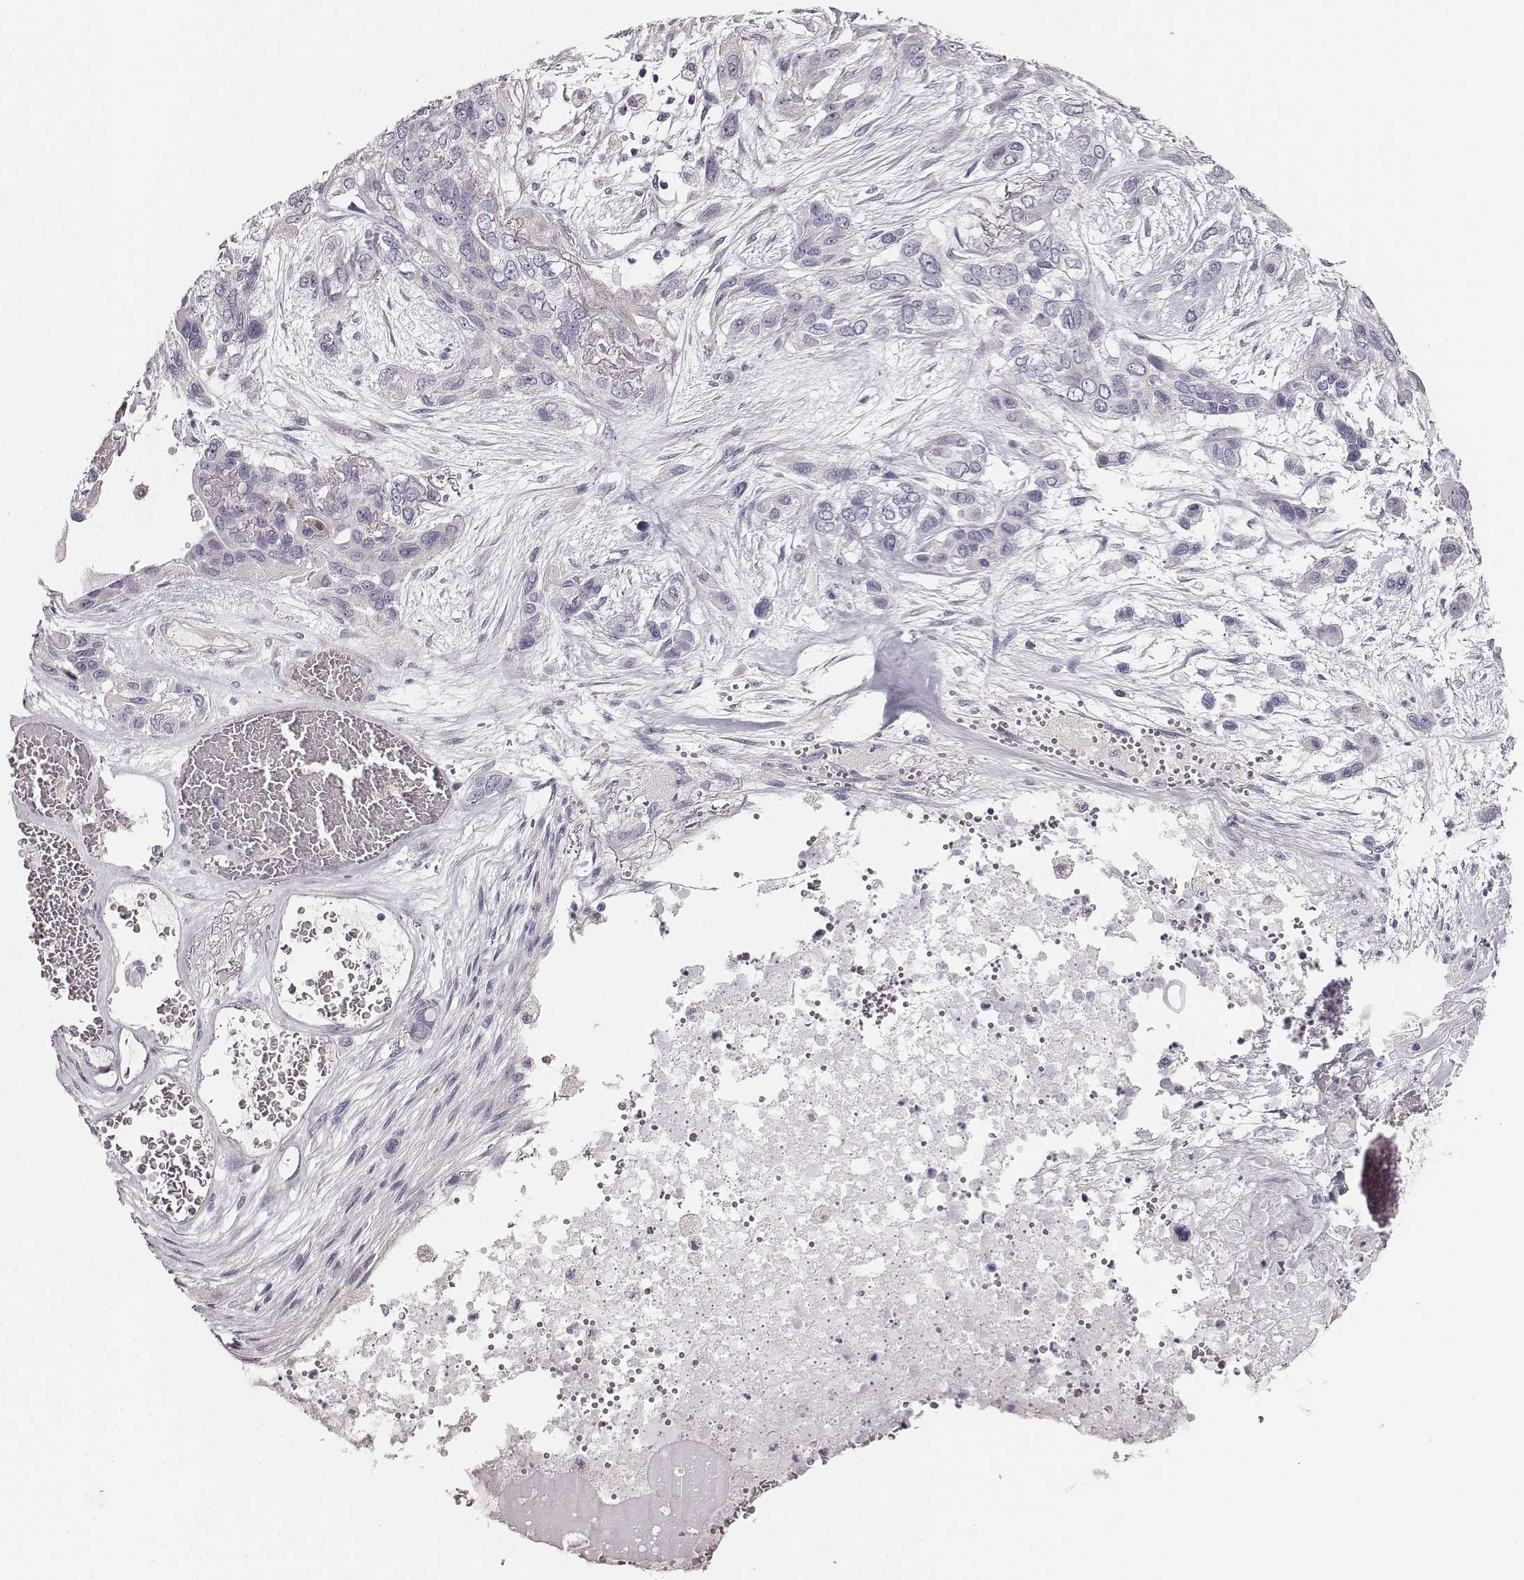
{"staining": {"intensity": "negative", "quantity": "none", "location": "none"}, "tissue": "lung cancer", "cell_type": "Tumor cells", "image_type": "cancer", "snomed": [{"axis": "morphology", "description": "Squamous cell carcinoma, NOS"}, {"axis": "topography", "description": "Lung"}], "caption": "An image of human lung cancer (squamous cell carcinoma) is negative for staining in tumor cells.", "gene": "UBL4B", "patient": {"sex": "female", "age": 70}}